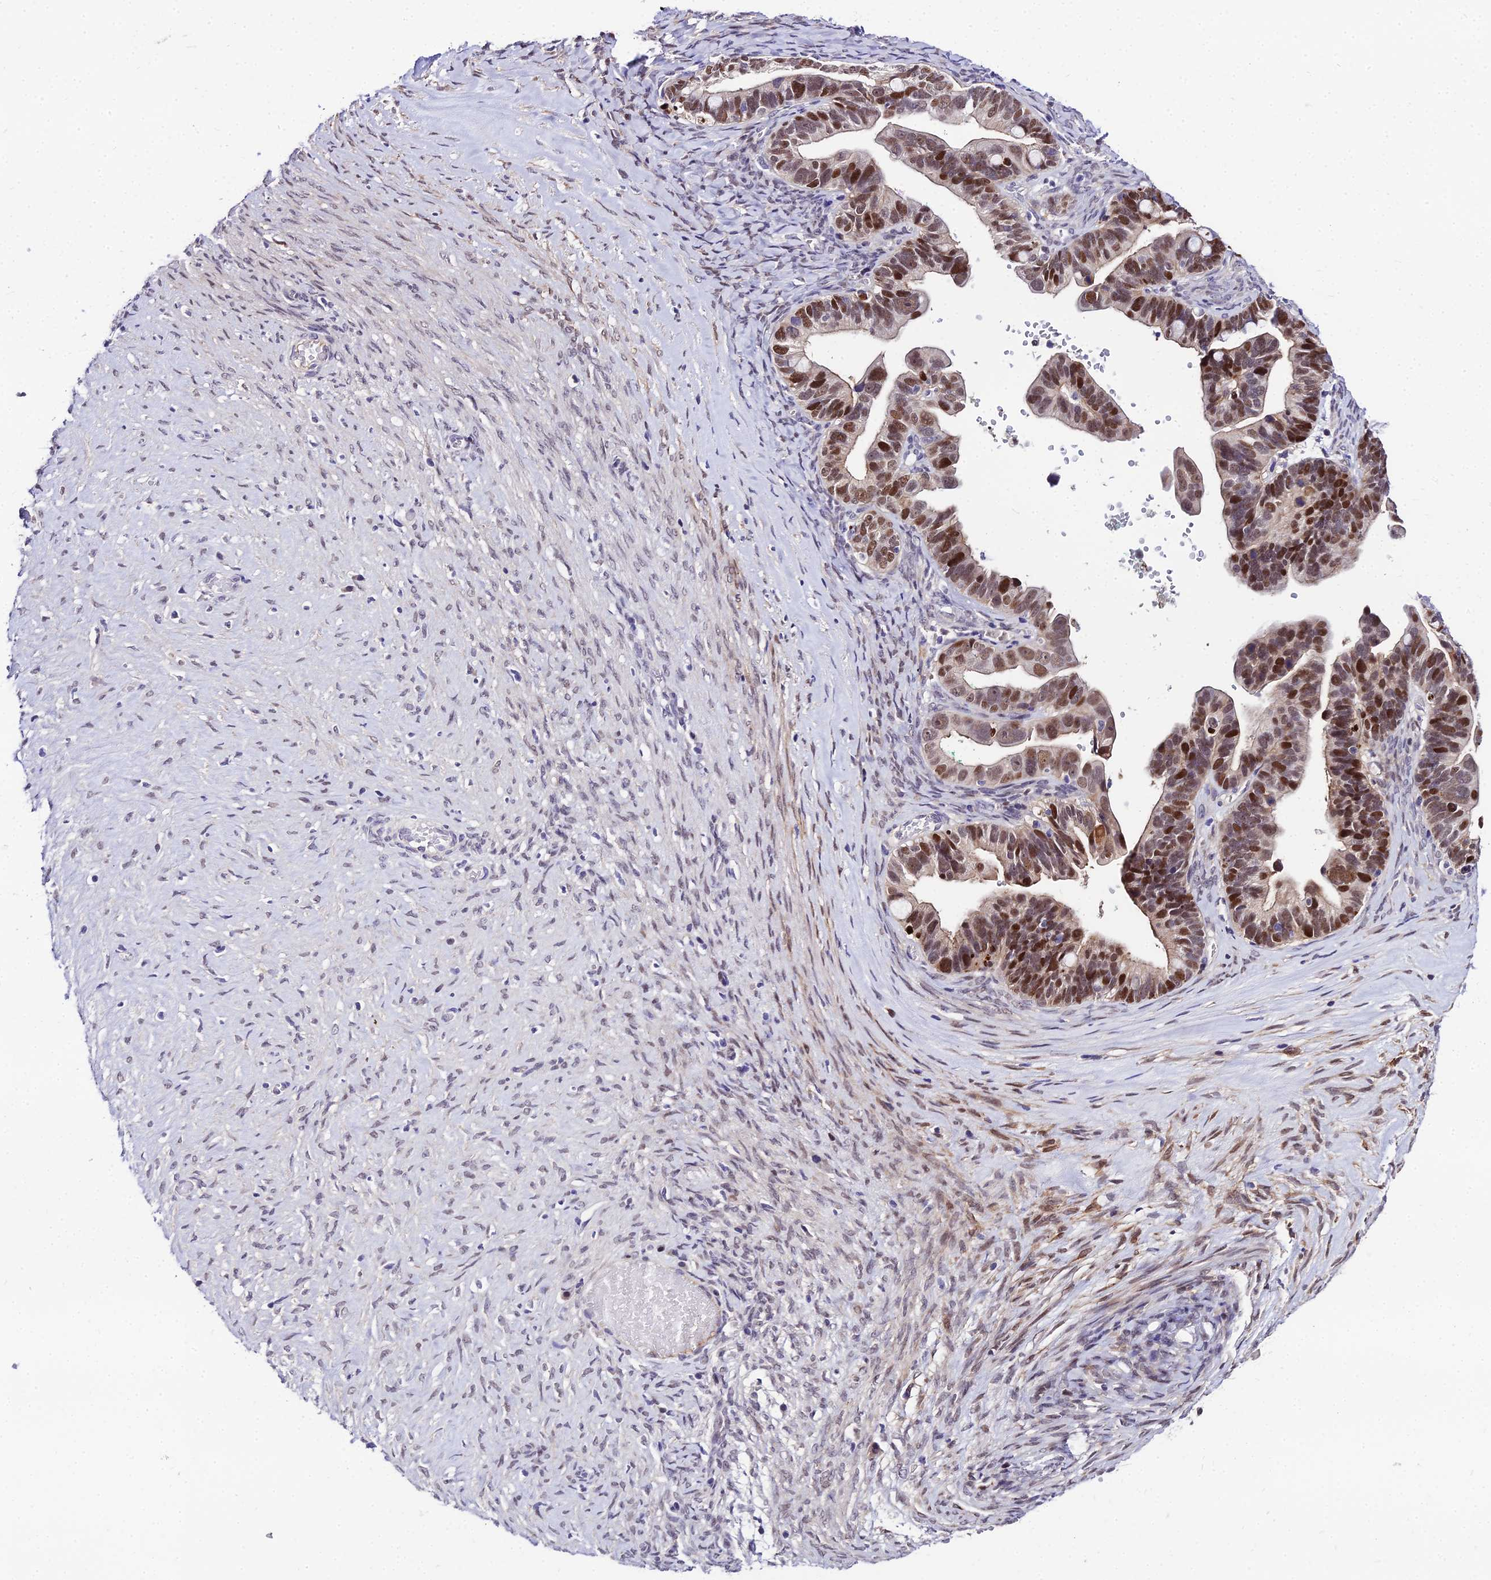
{"staining": {"intensity": "moderate", "quantity": ">75%", "location": "nuclear"}, "tissue": "ovarian cancer", "cell_type": "Tumor cells", "image_type": "cancer", "snomed": [{"axis": "morphology", "description": "Cystadenocarcinoma, serous, NOS"}, {"axis": "topography", "description": "Ovary"}], "caption": "A histopathology image showing moderate nuclear expression in about >75% of tumor cells in ovarian cancer, as visualized by brown immunohistochemical staining.", "gene": "TRIML2", "patient": {"sex": "female", "age": 56}}